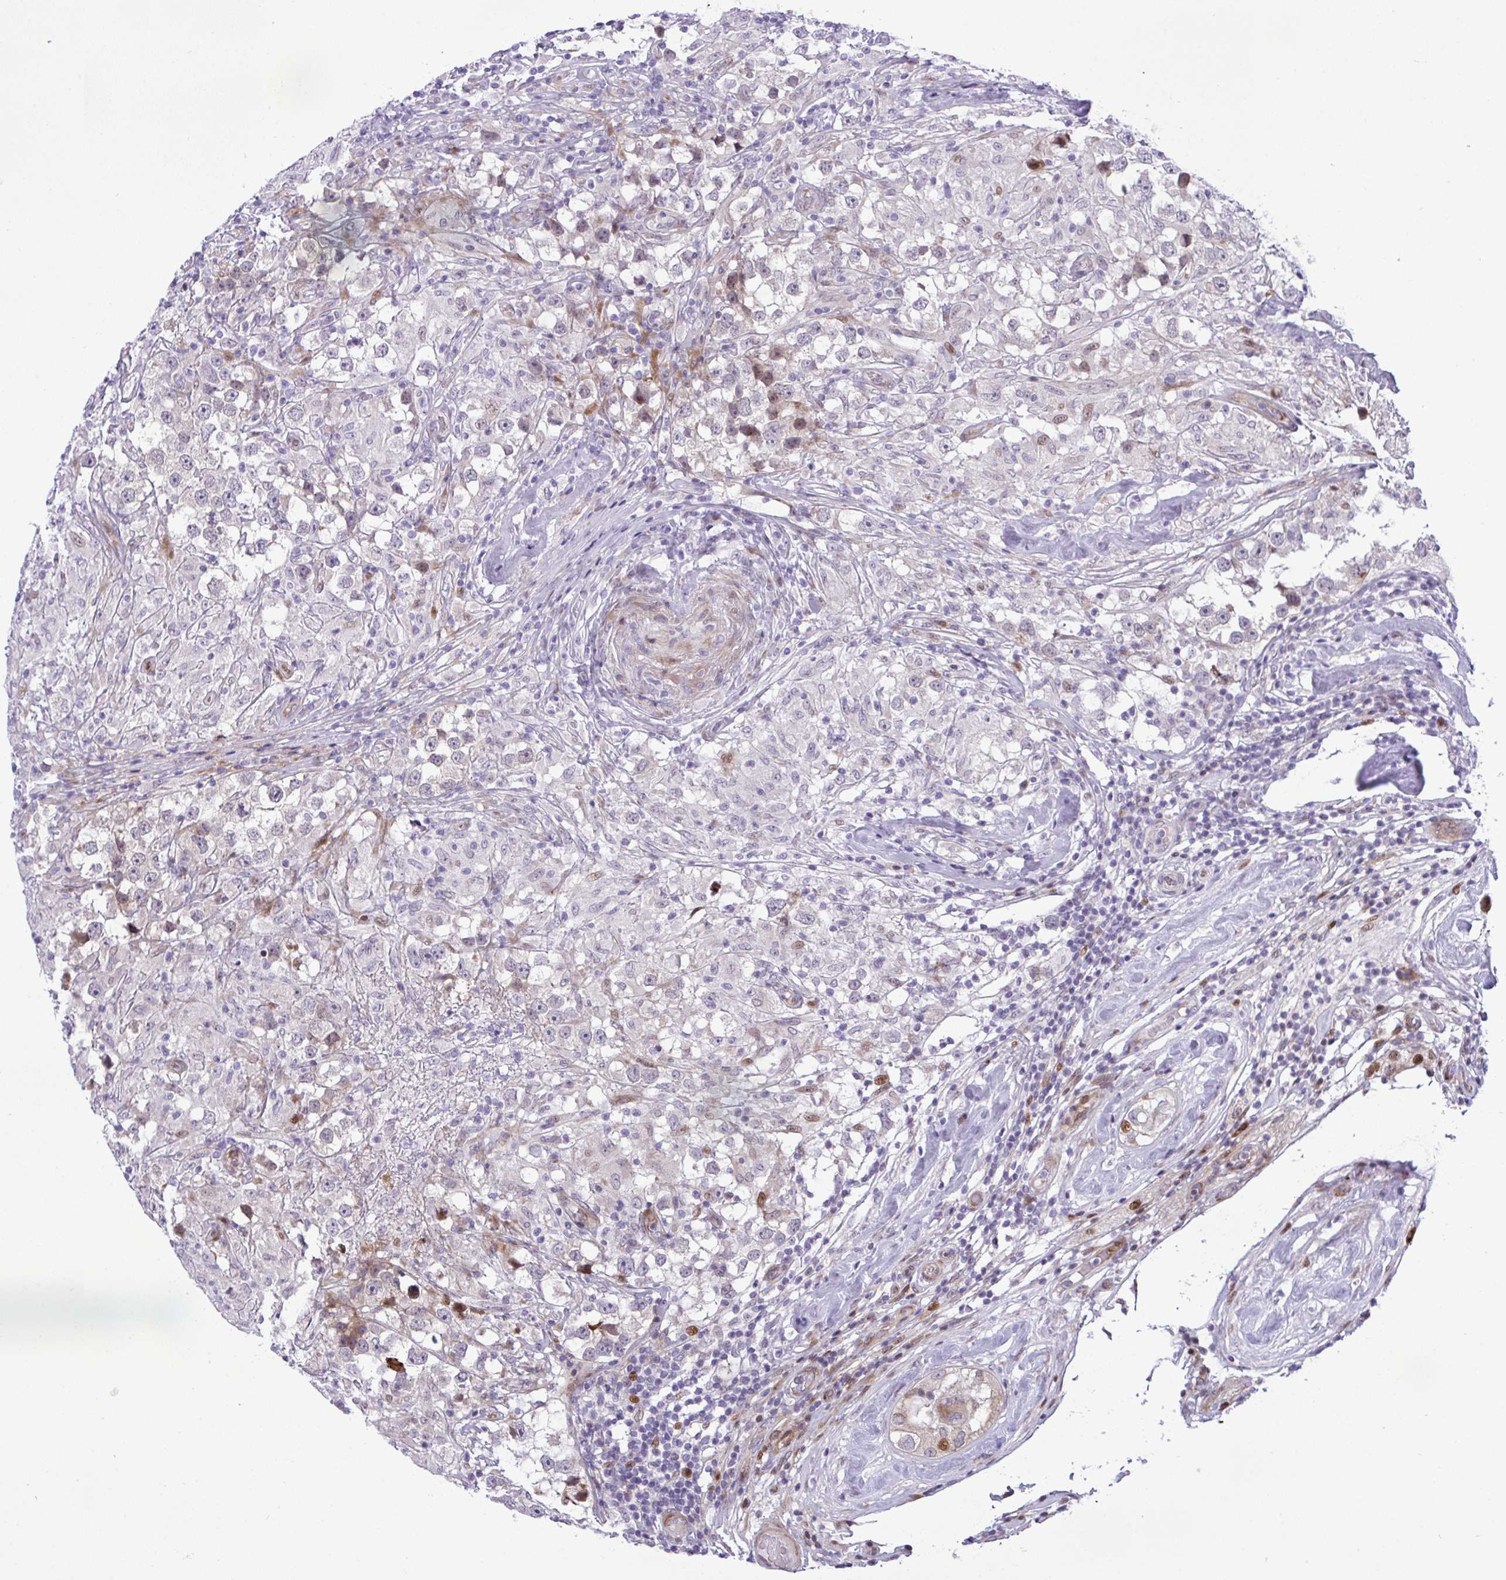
{"staining": {"intensity": "moderate", "quantity": "<25%", "location": "nuclear"}, "tissue": "testis cancer", "cell_type": "Tumor cells", "image_type": "cancer", "snomed": [{"axis": "morphology", "description": "Seminoma, NOS"}, {"axis": "topography", "description": "Testis"}], "caption": "The immunohistochemical stain highlights moderate nuclear expression in tumor cells of seminoma (testis) tissue.", "gene": "CASTOR2", "patient": {"sex": "male", "age": 46}}